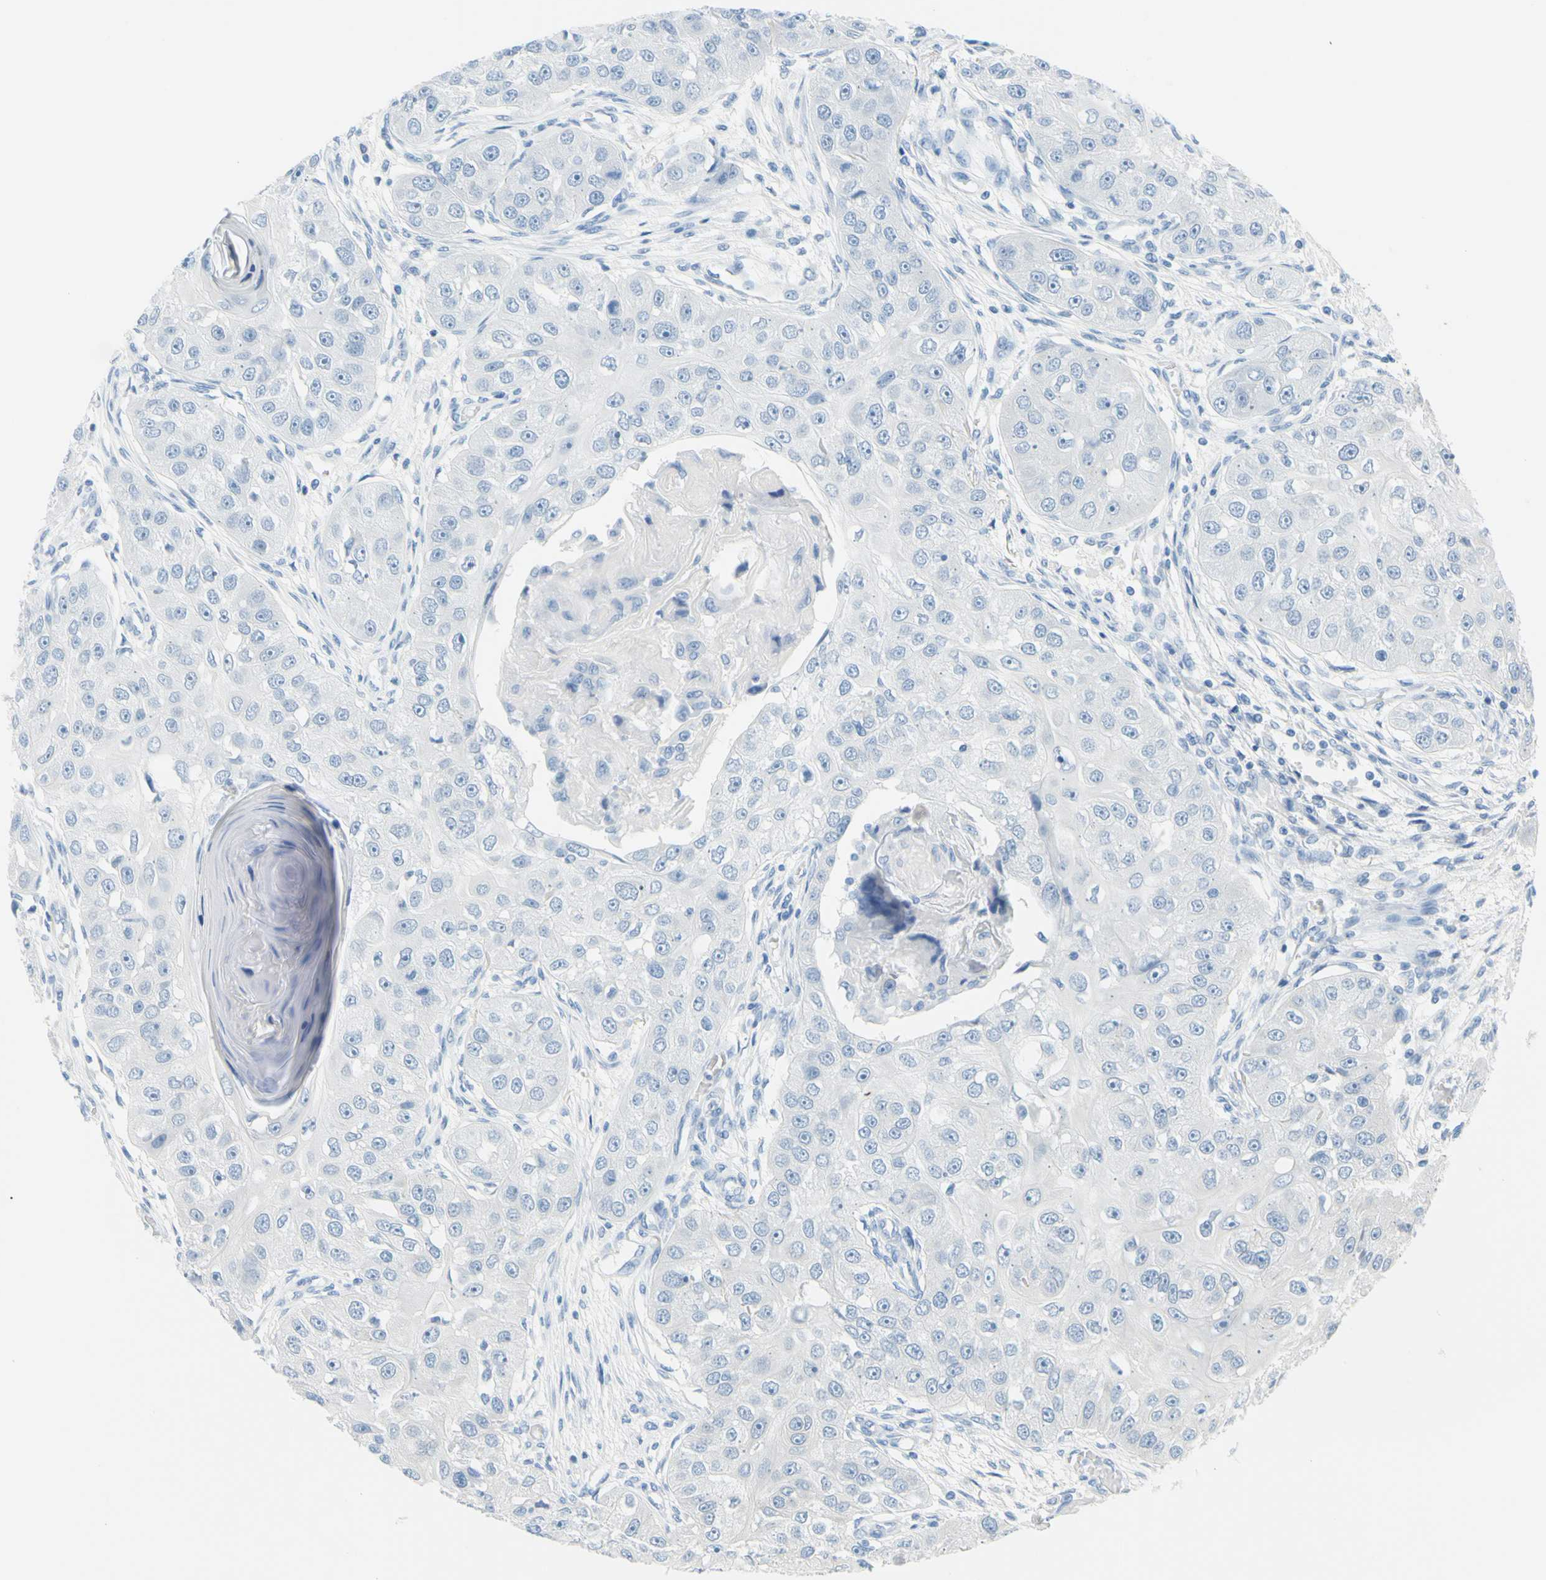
{"staining": {"intensity": "negative", "quantity": "none", "location": "none"}, "tissue": "head and neck cancer", "cell_type": "Tumor cells", "image_type": "cancer", "snomed": [{"axis": "morphology", "description": "Normal tissue, NOS"}, {"axis": "morphology", "description": "Squamous cell carcinoma, NOS"}, {"axis": "topography", "description": "Skeletal muscle"}, {"axis": "topography", "description": "Head-Neck"}], "caption": "Immunohistochemistry (IHC) micrograph of head and neck cancer stained for a protein (brown), which exhibits no positivity in tumor cells.", "gene": "DCT", "patient": {"sex": "male", "age": 51}}